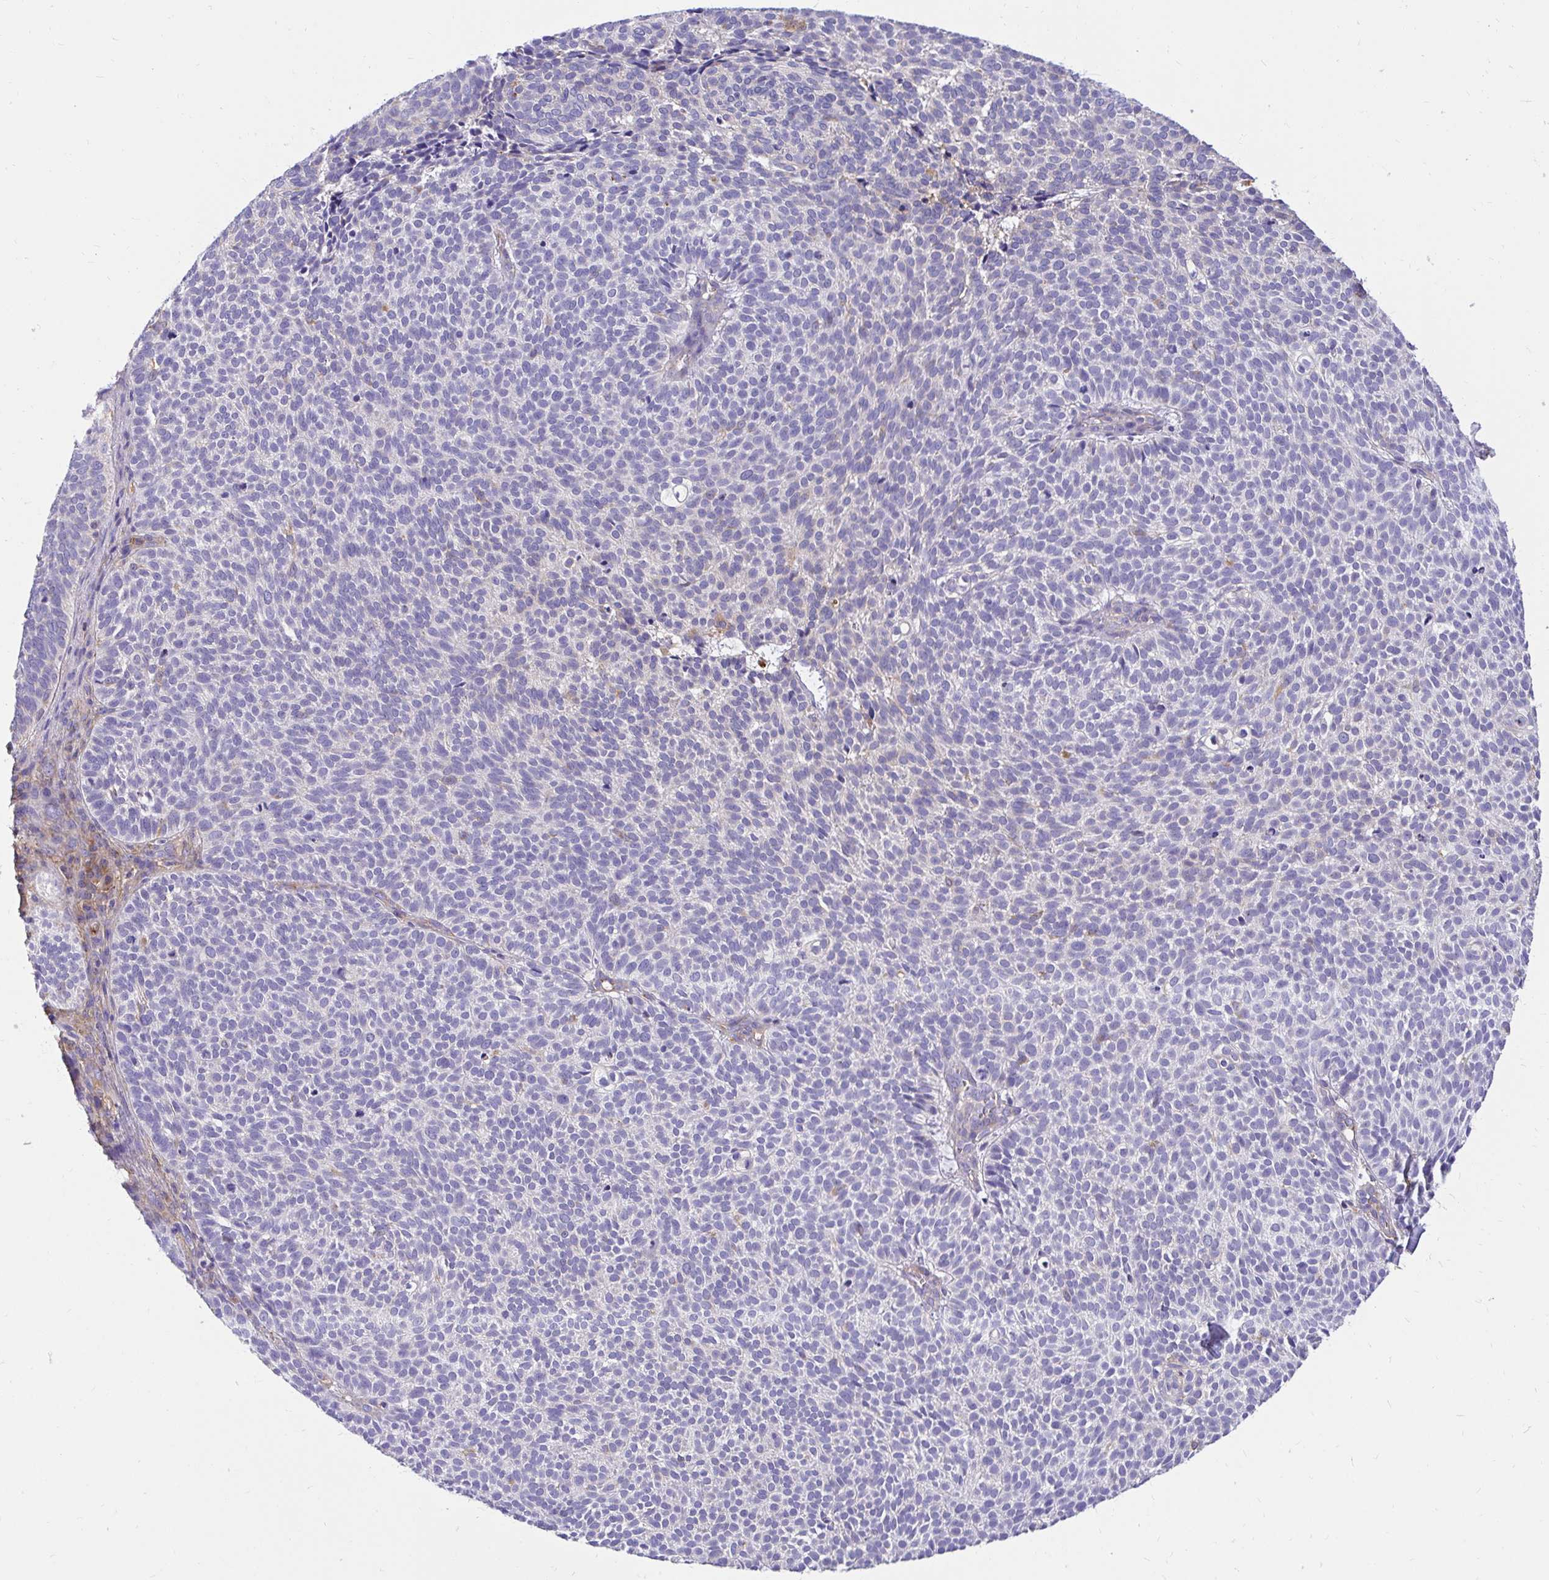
{"staining": {"intensity": "negative", "quantity": "none", "location": "none"}, "tissue": "skin cancer", "cell_type": "Tumor cells", "image_type": "cancer", "snomed": [{"axis": "morphology", "description": "Basal cell carcinoma"}, {"axis": "topography", "description": "Skin"}], "caption": "This is an immunohistochemistry photomicrograph of skin cancer. There is no positivity in tumor cells.", "gene": "ABCB10", "patient": {"sex": "male", "age": 63}}